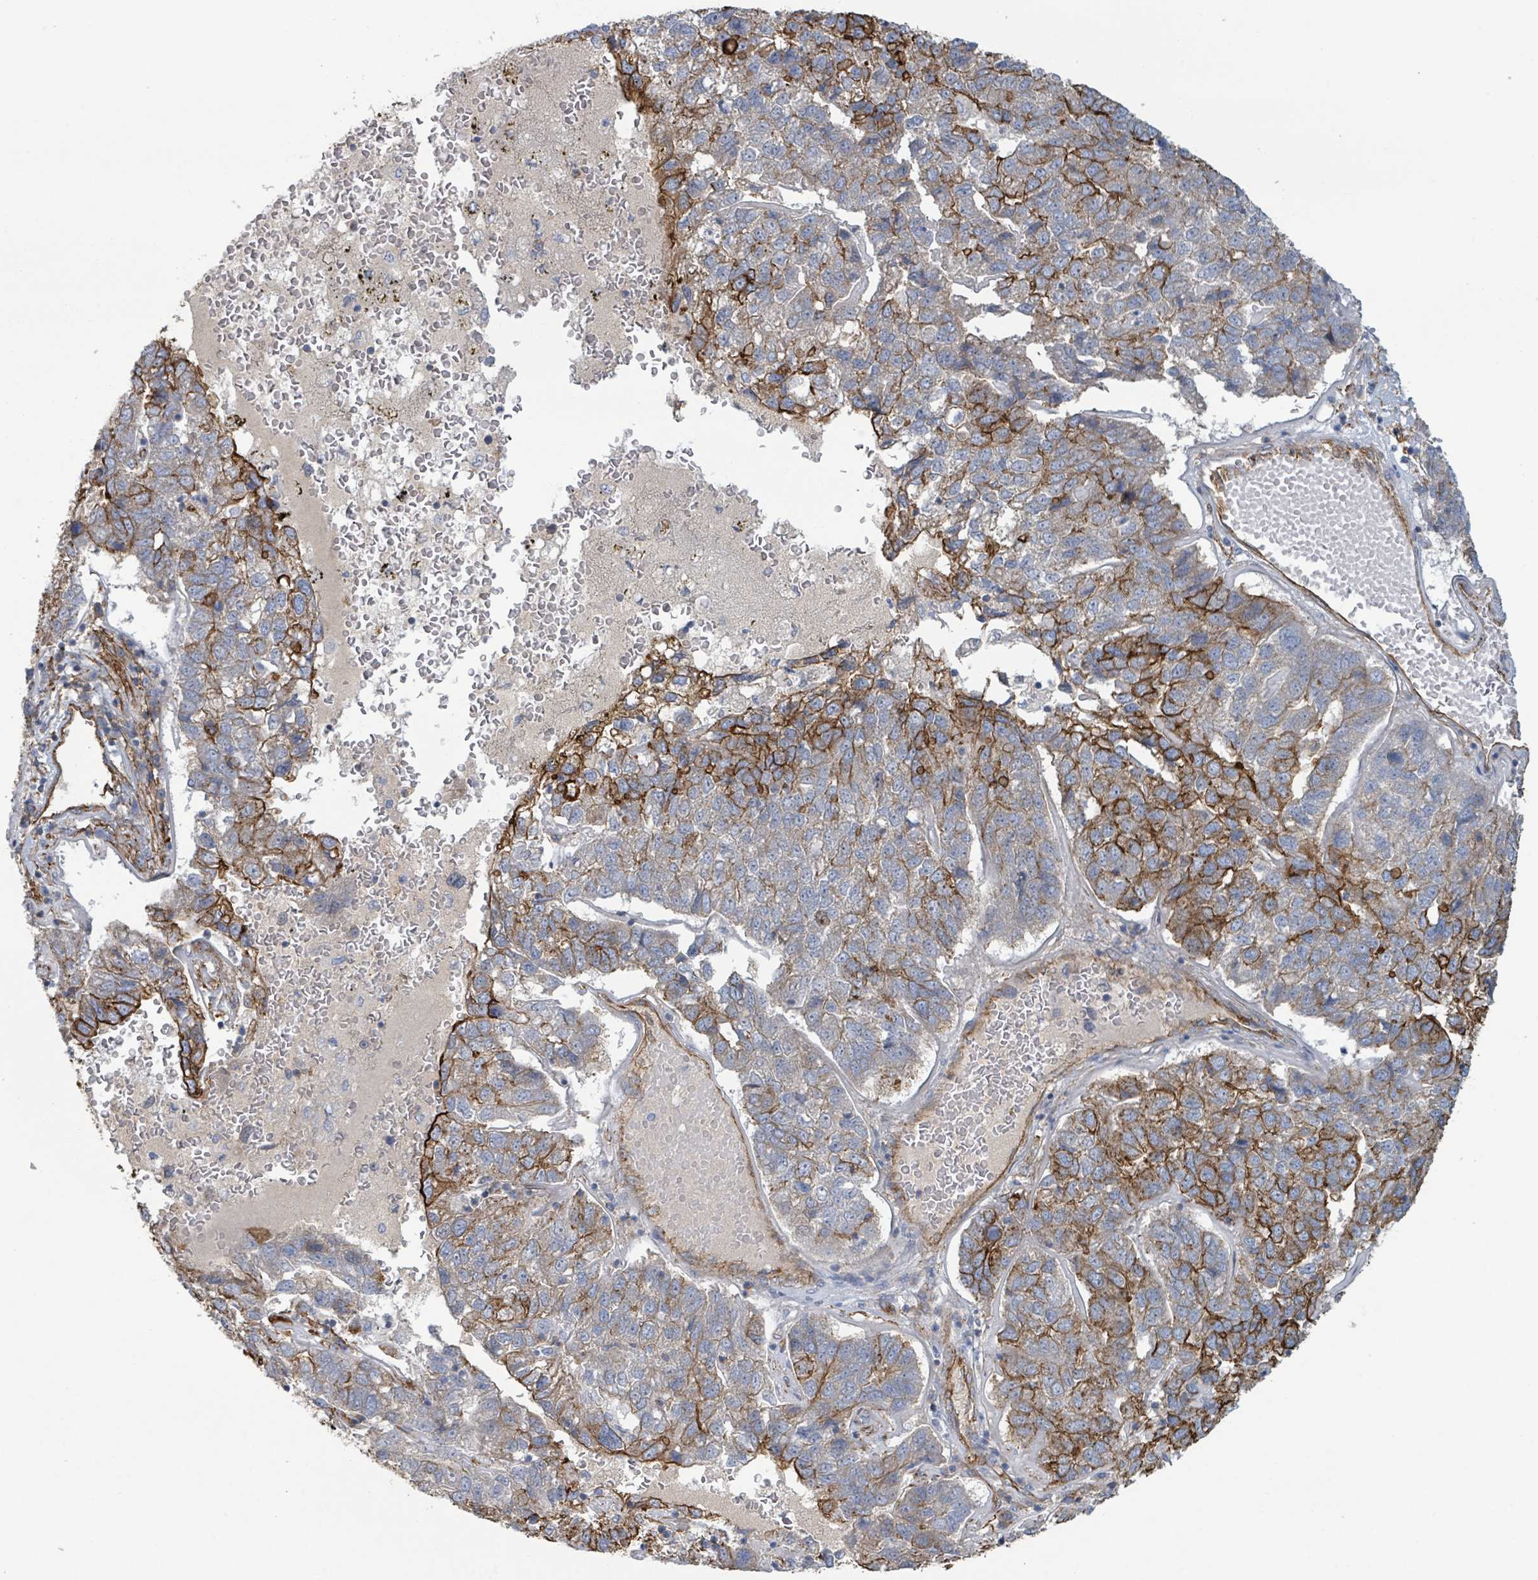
{"staining": {"intensity": "strong", "quantity": "<25%", "location": "cytoplasmic/membranous"}, "tissue": "pancreatic cancer", "cell_type": "Tumor cells", "image_type": "cancer", "snomed": [{"axis": "morphology", "description": "Adenocarcinoma, NOS"}, {"axis": "topography", "description": "Pancreas"}], "caption": "A high-resolution image shows immunohistochemistry (IHC) staining of pancreatic cancer (adenocarcinoma), which exhibits strong cytoplasmic/membranous staining in approximately <25% of tumor cells. (DAB IHC with brightfield microscopy, high magnification).", "gene": "LDOC1", "patient": {"sex": "female", "age": 61}}